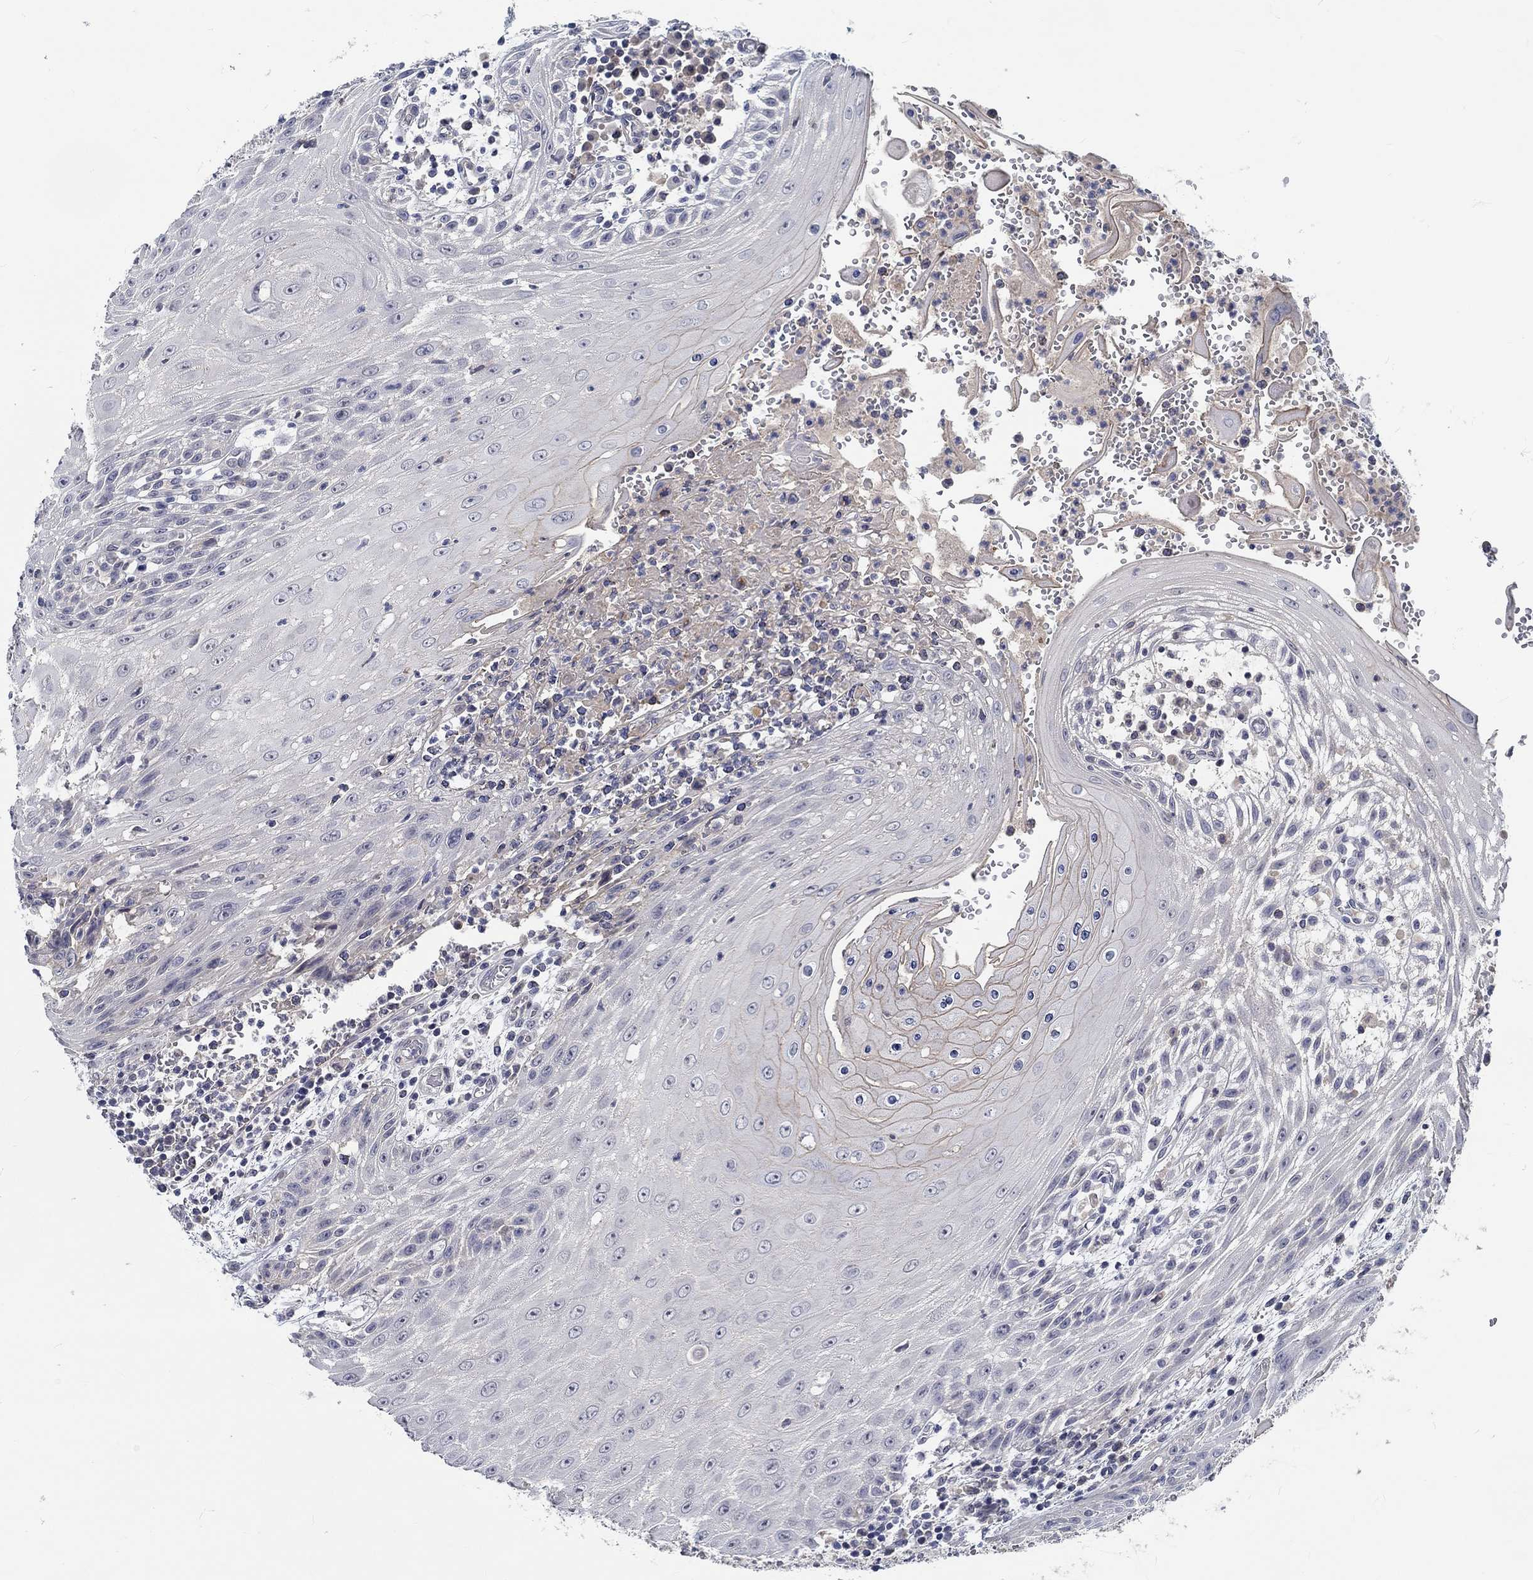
{"staining": {"intensity": "weak", "quantity": "<25%", "location": "cytoplasmic/membranous"}, "tissue": "head and neck cancer", "cell_type": "Tumor cells", "image_type": "cancer", "snomed": [{"axis": "morphology", "description": "Squamous cell carcinoma, NOS"}, {"axis": "topography", "description": "Oral tissue"}, {"axis": "topography", "description": "Head-Neck"}], "caption": "The photomicrograph reveals no staining of tumor cells in head and neck squamous cell carcinoma.", "gene": "MYBPC1", "patient": {"sex": "male", "age": 58}}